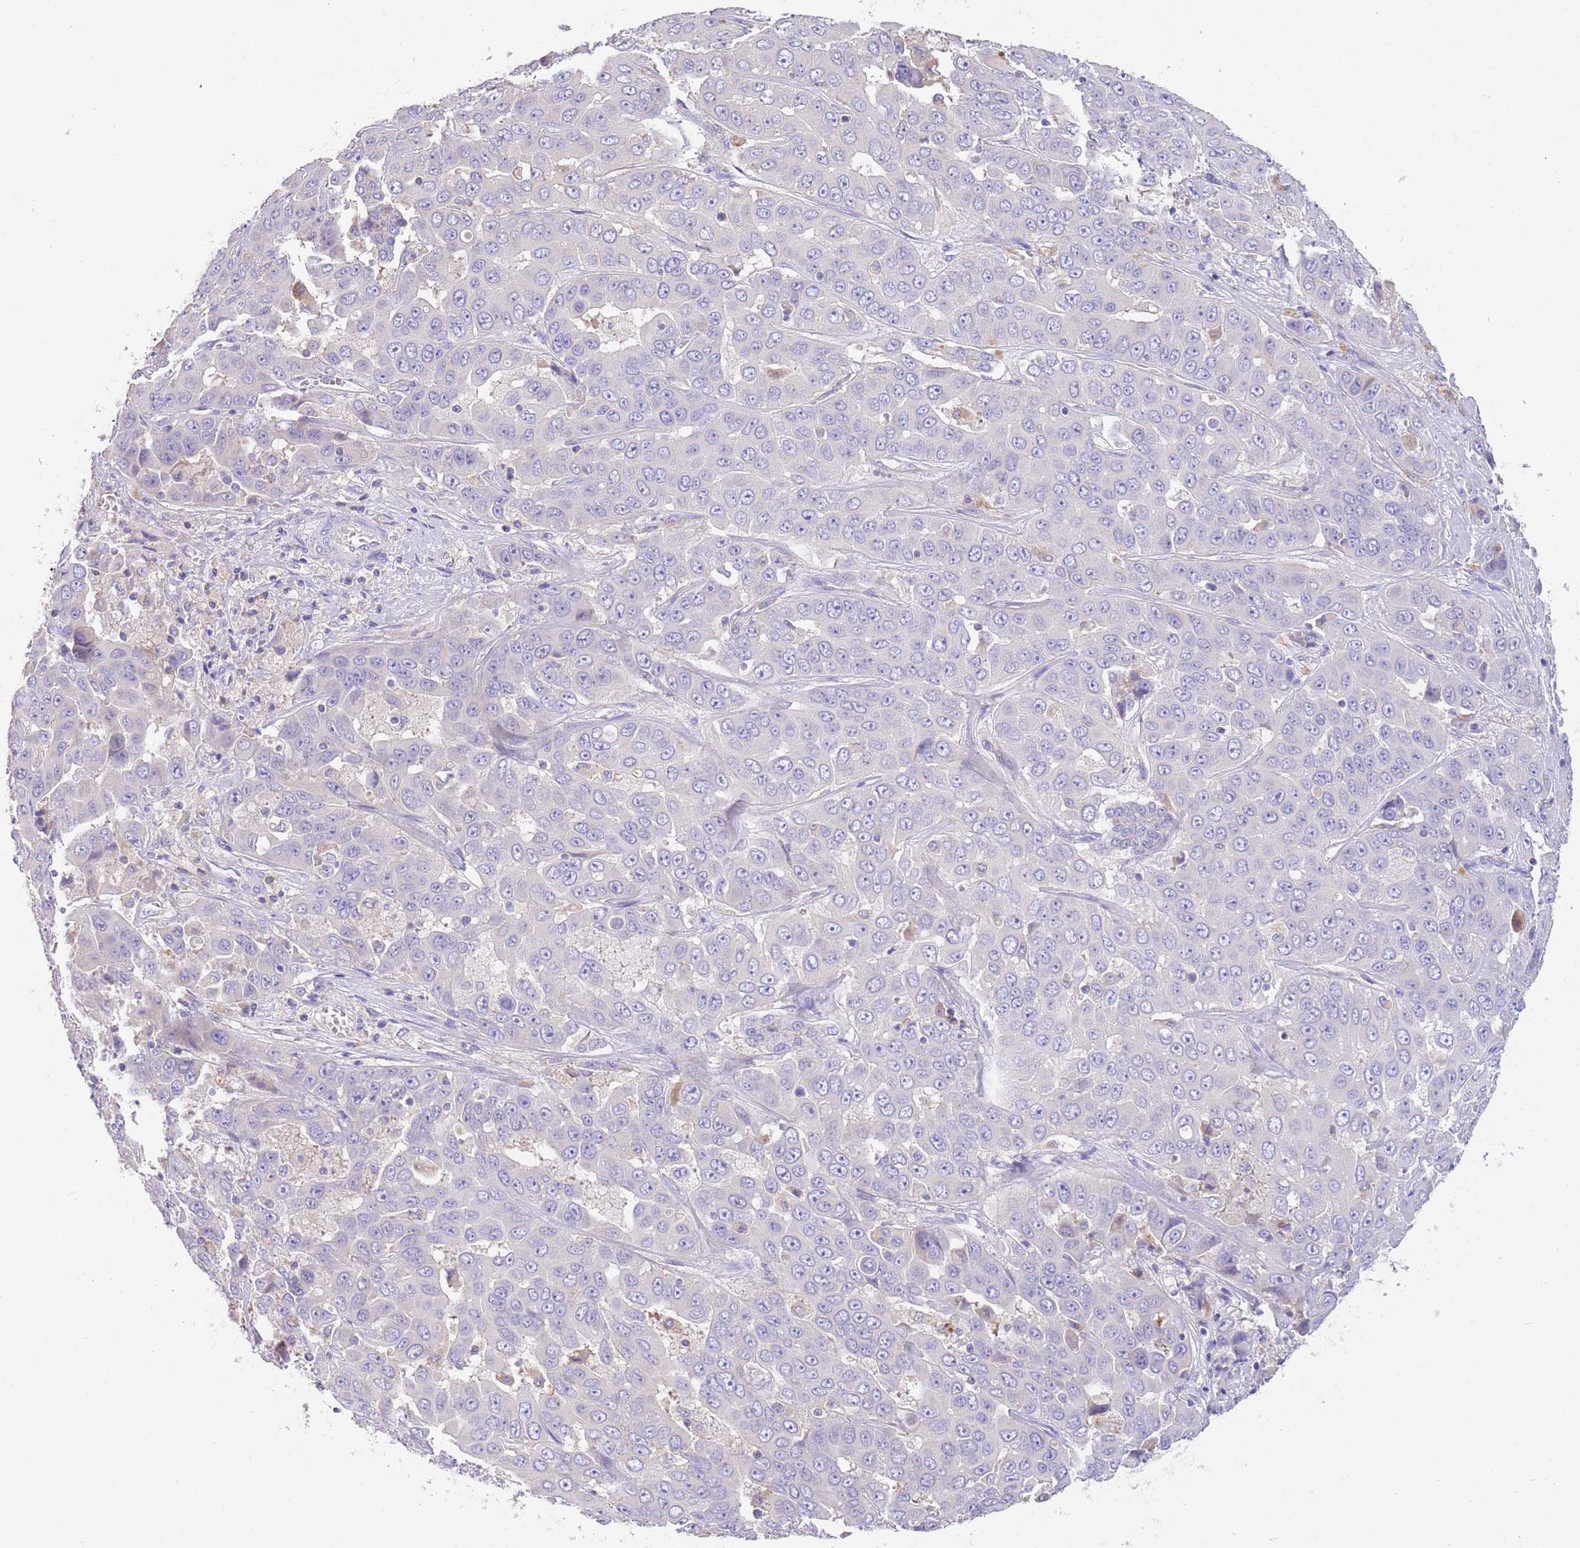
{"staining": {"intensity": "negative", "quantity": "none", "location": "none"}, "tissue": "liver cancer", "cell_type": "Tumor cells", "image_type": "cancer", "snomed": [{"axis": "morphology", "description": "Cholangiocarcinoma"}, {"axis": "topography", "description": "Liver"}], "caption": "Immunohistochemistry (IHC) photomicrograph of neoplastic tissue: human cholangiocarcinoma (liver) stained with DAB (3,3'-diaminobenzidine) exhibits no significant protein expression in tumor cells.", "gene": "SFTPA1", "patient": {"sex": "female", "age": 52}}